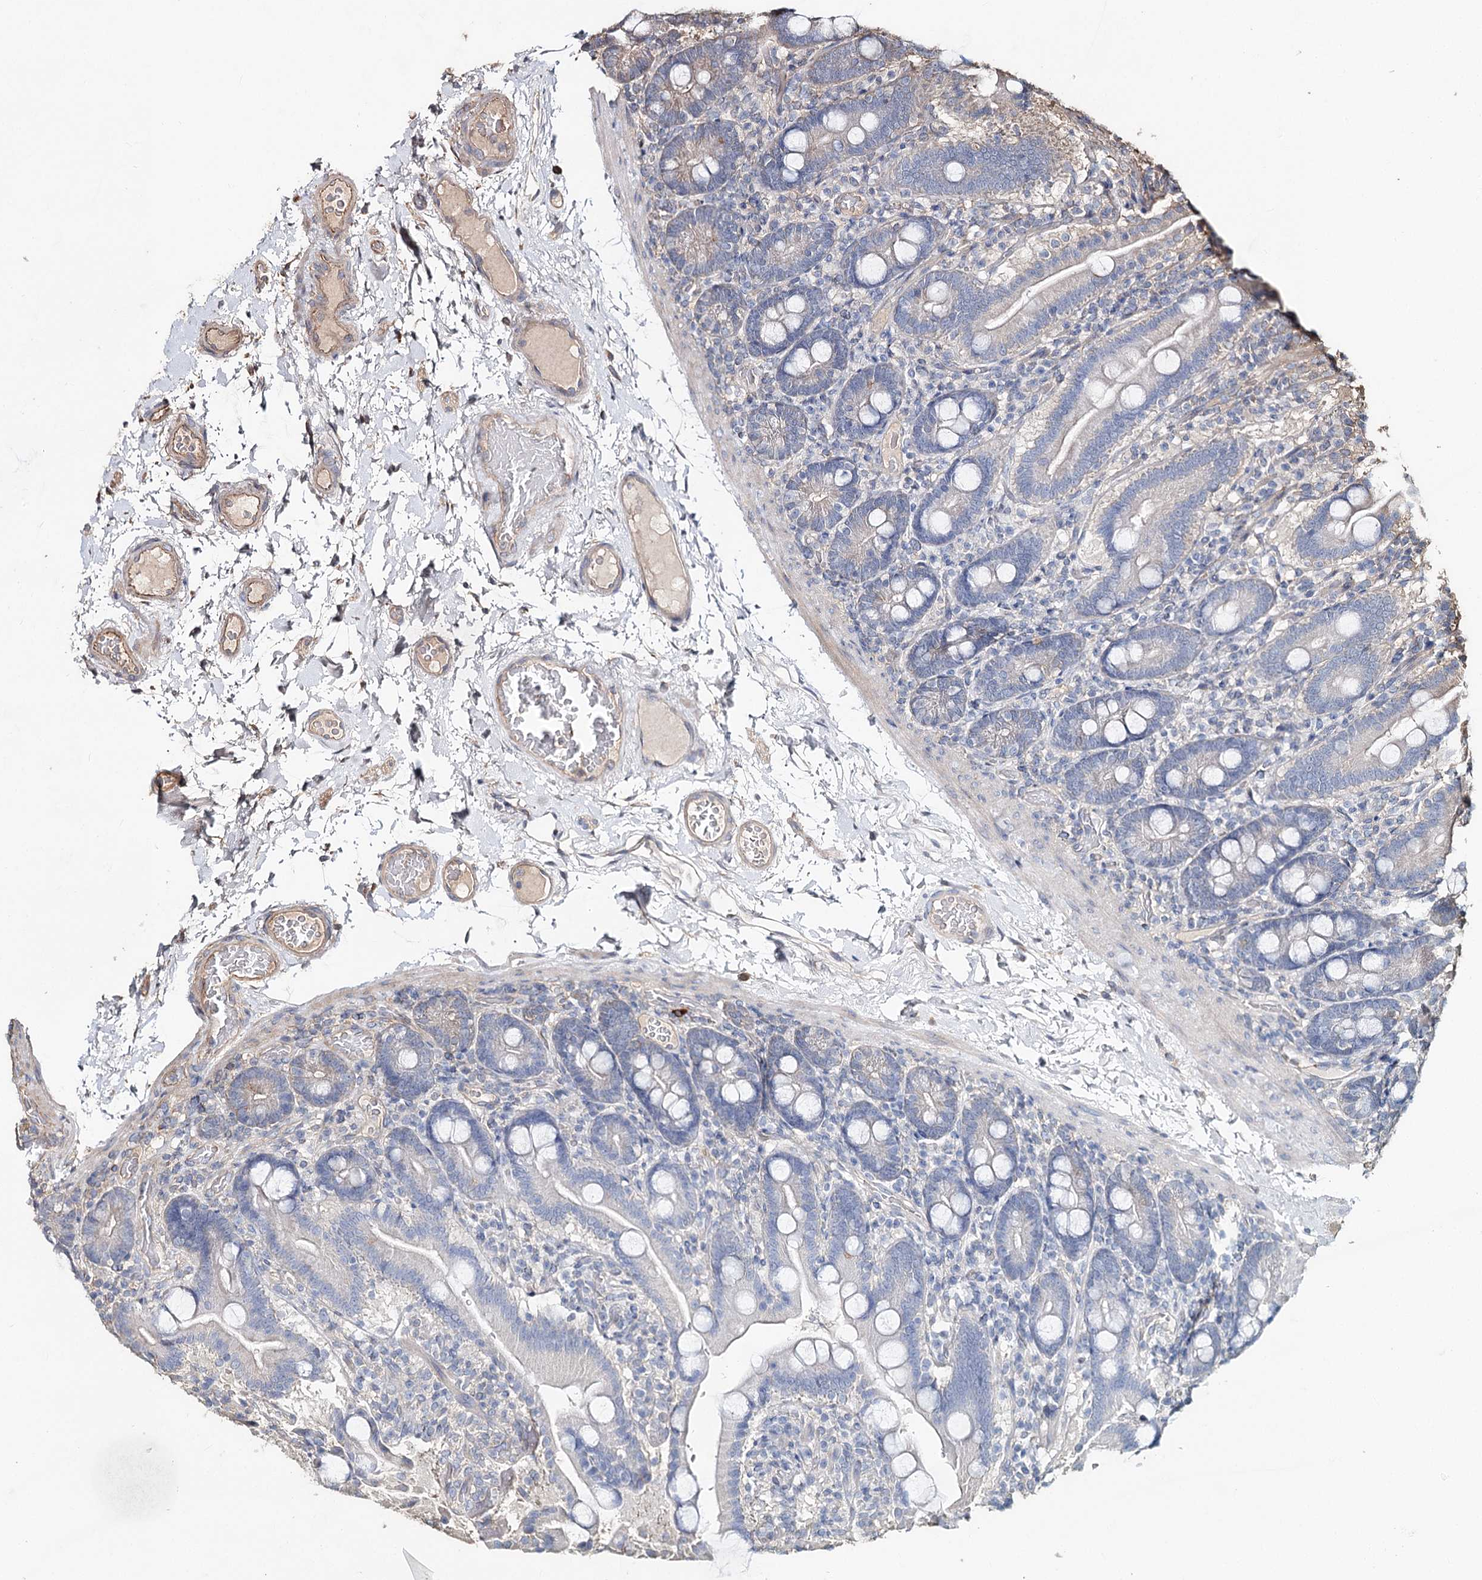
{"staining": {"intensity": "weak", "quantity": "<25%", "location": "cytoplasmic/membranous"}, "tissue": "duodenum", "cell_type": "Glandular cells", "image_type": "normal", "snomed": [{"axis": "morphology", "description": "Normal tissue, NOS"}, {"axis": "topography", "description": "Duodenum"}], "caption": "Immunohistochemical staining of normal human duodenum exhibits no significant positivity in glandular cells.", "gene": "SPART", "patient": {"sex": "male", "age": 55}}